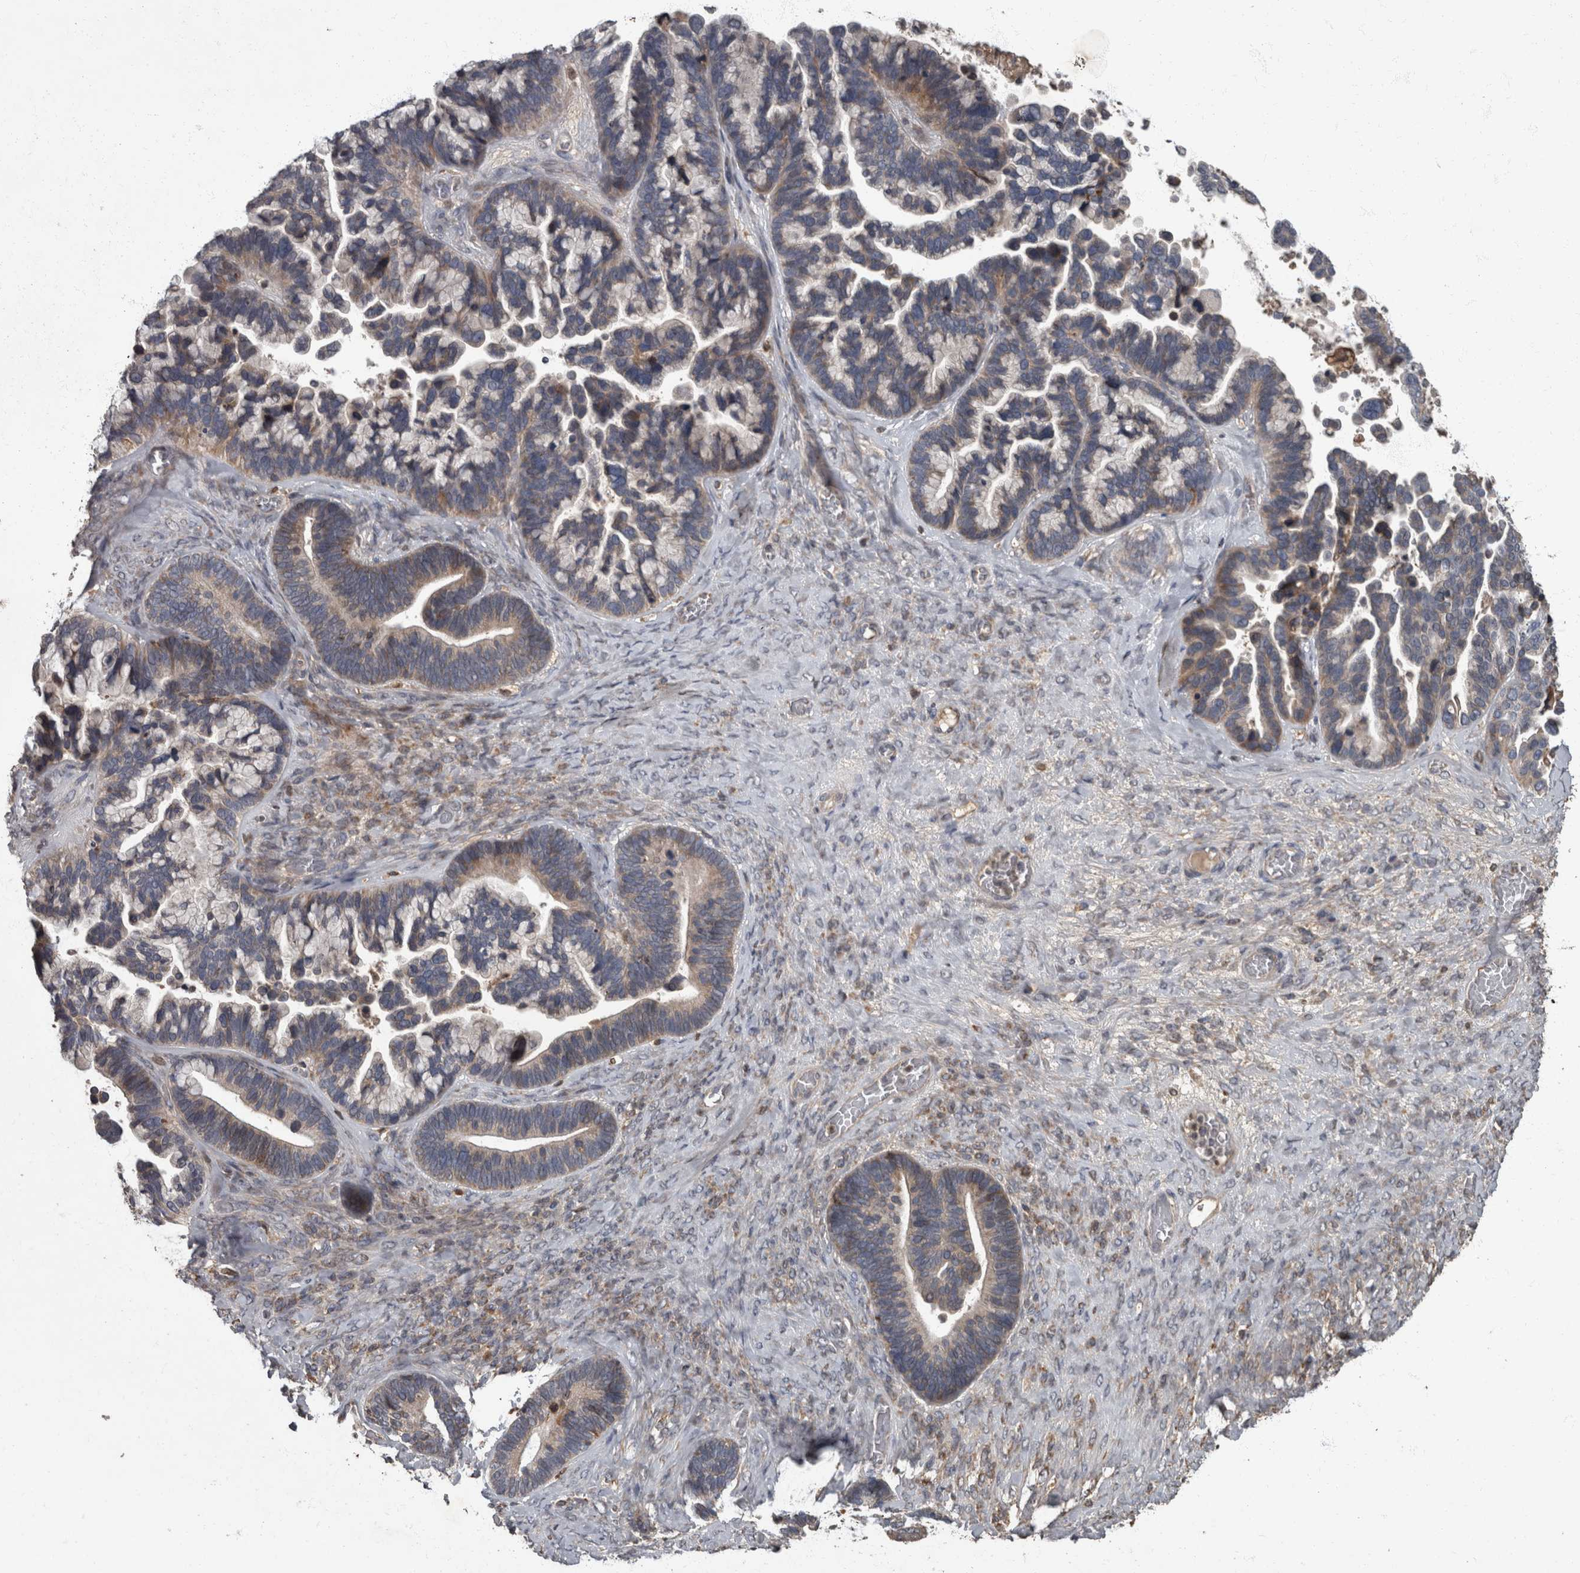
{"staining": {"intensity": "weak", "quantity": "25%-75%", "location": "cytoplasmic/membranous"}, "tissue": "ovarian cancer", "cell_type": "Tumor cells", "image_type": "cancer", "snomed": [{"axis": "morphology", "description": "Cystadenocarcinoma, serous, NOS"}, {"axis": "topography", "description": "Ovary"}], "caption": "Immunohistochemical staining of human serous cystadenocarcinoma (ovarian) reveals low levels of weak cytoplasmic/membranous protein positivity in approximately 25%-75% of tumor cells.", "gene": "PPP1R3C", "patient": {"sex": "female", "age": 56}}